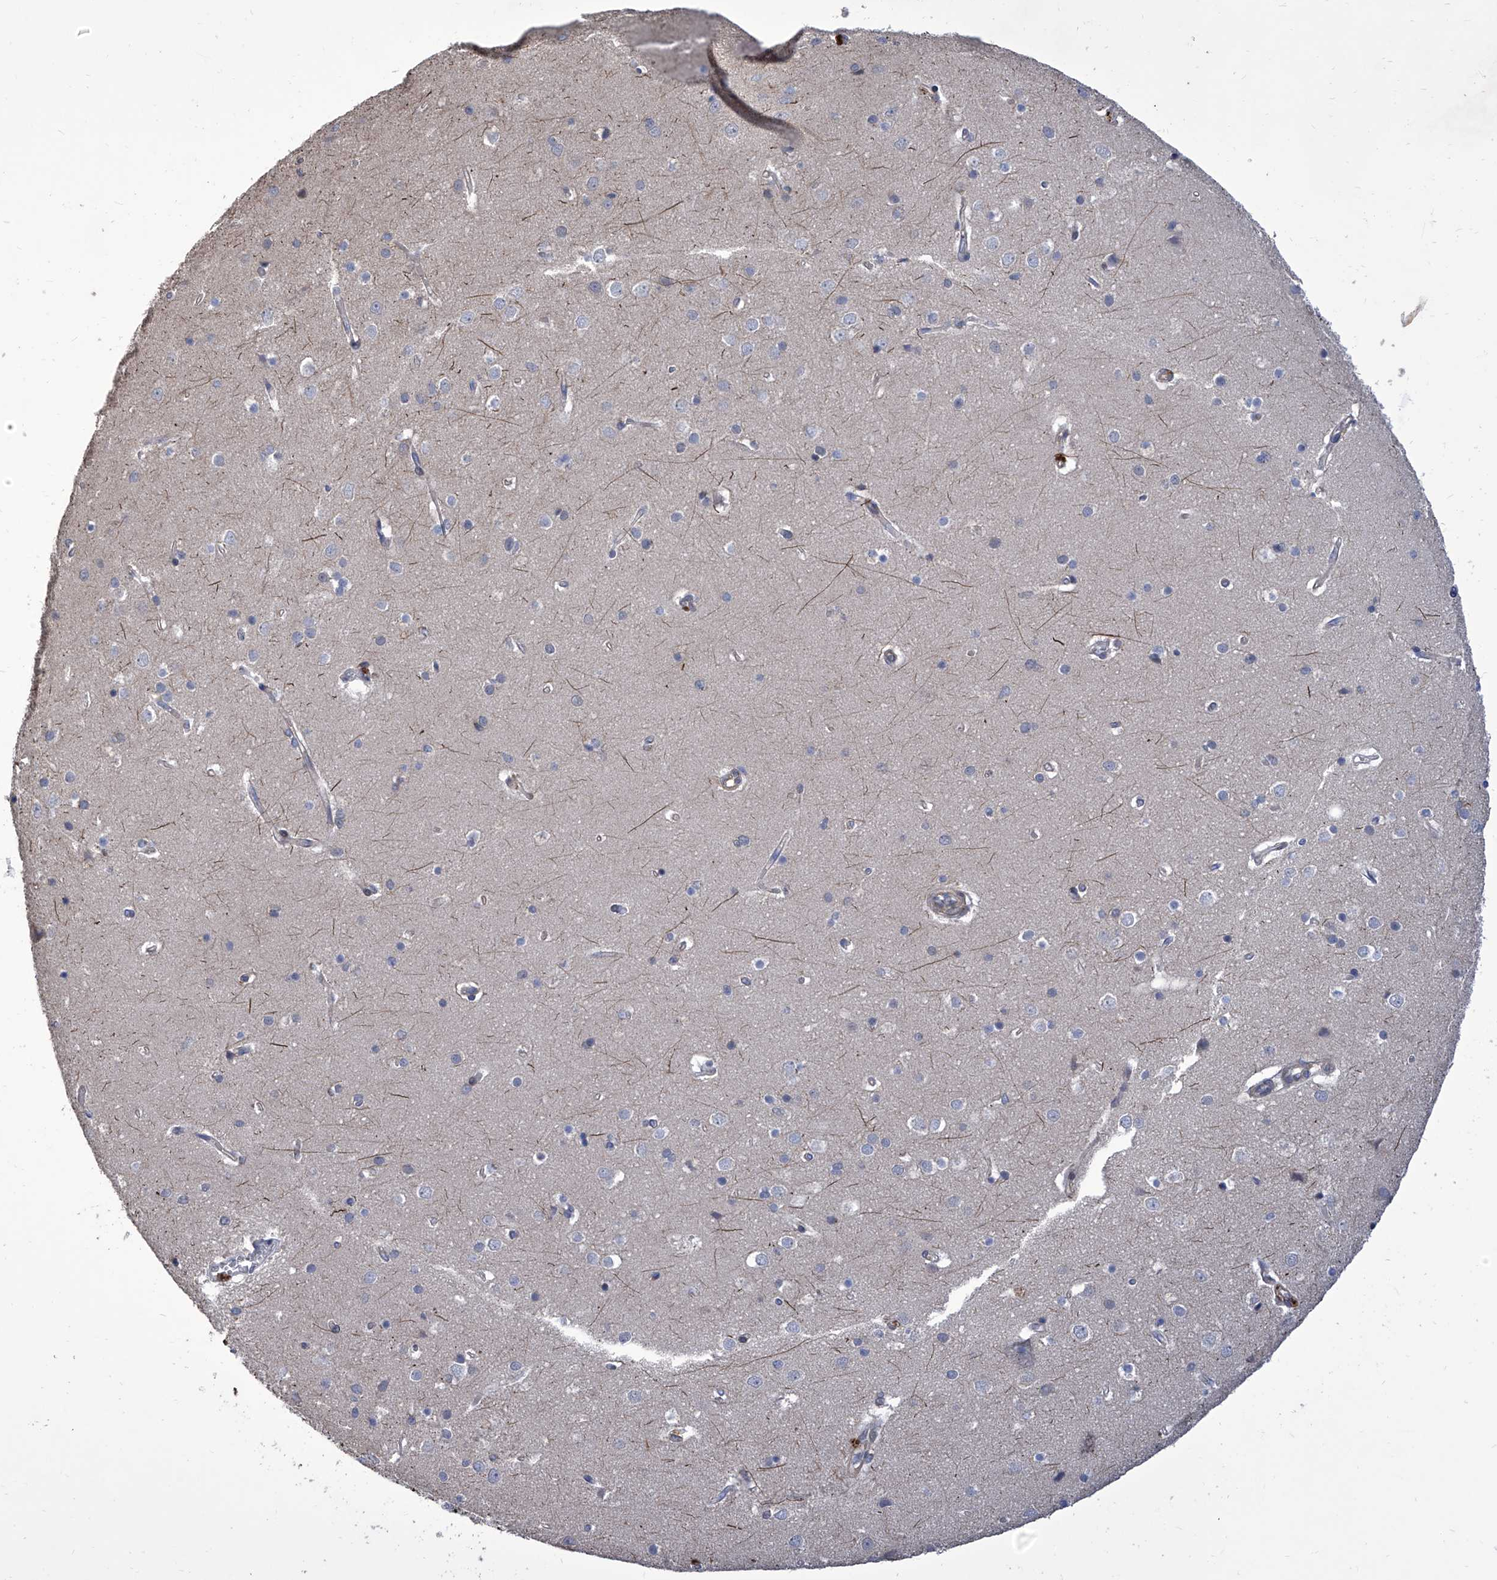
{"staining": {"intensity": "negative", "quantity": "none", "location": "none"}, "tissue": "cerebral cortex", "cell_type": "Endothelial cells", "image_type": "normal", "snomed": [{"axis": "morphology", "description": "Normal tissue, NOS"}, {"axis": "topography", "description": "Cerebral cortex"}], "caption": "Immunohistochemical staining of benign cerebral cortex shows no significant expression in endothelial cells. (DAB (3,3'-diaminobenzidine) immunohistochemistry (IHC) visualized using brightfield microscopy, high magnification).", "gene": "TJAP1", "patient": {"sex": "male", "age": 54}}